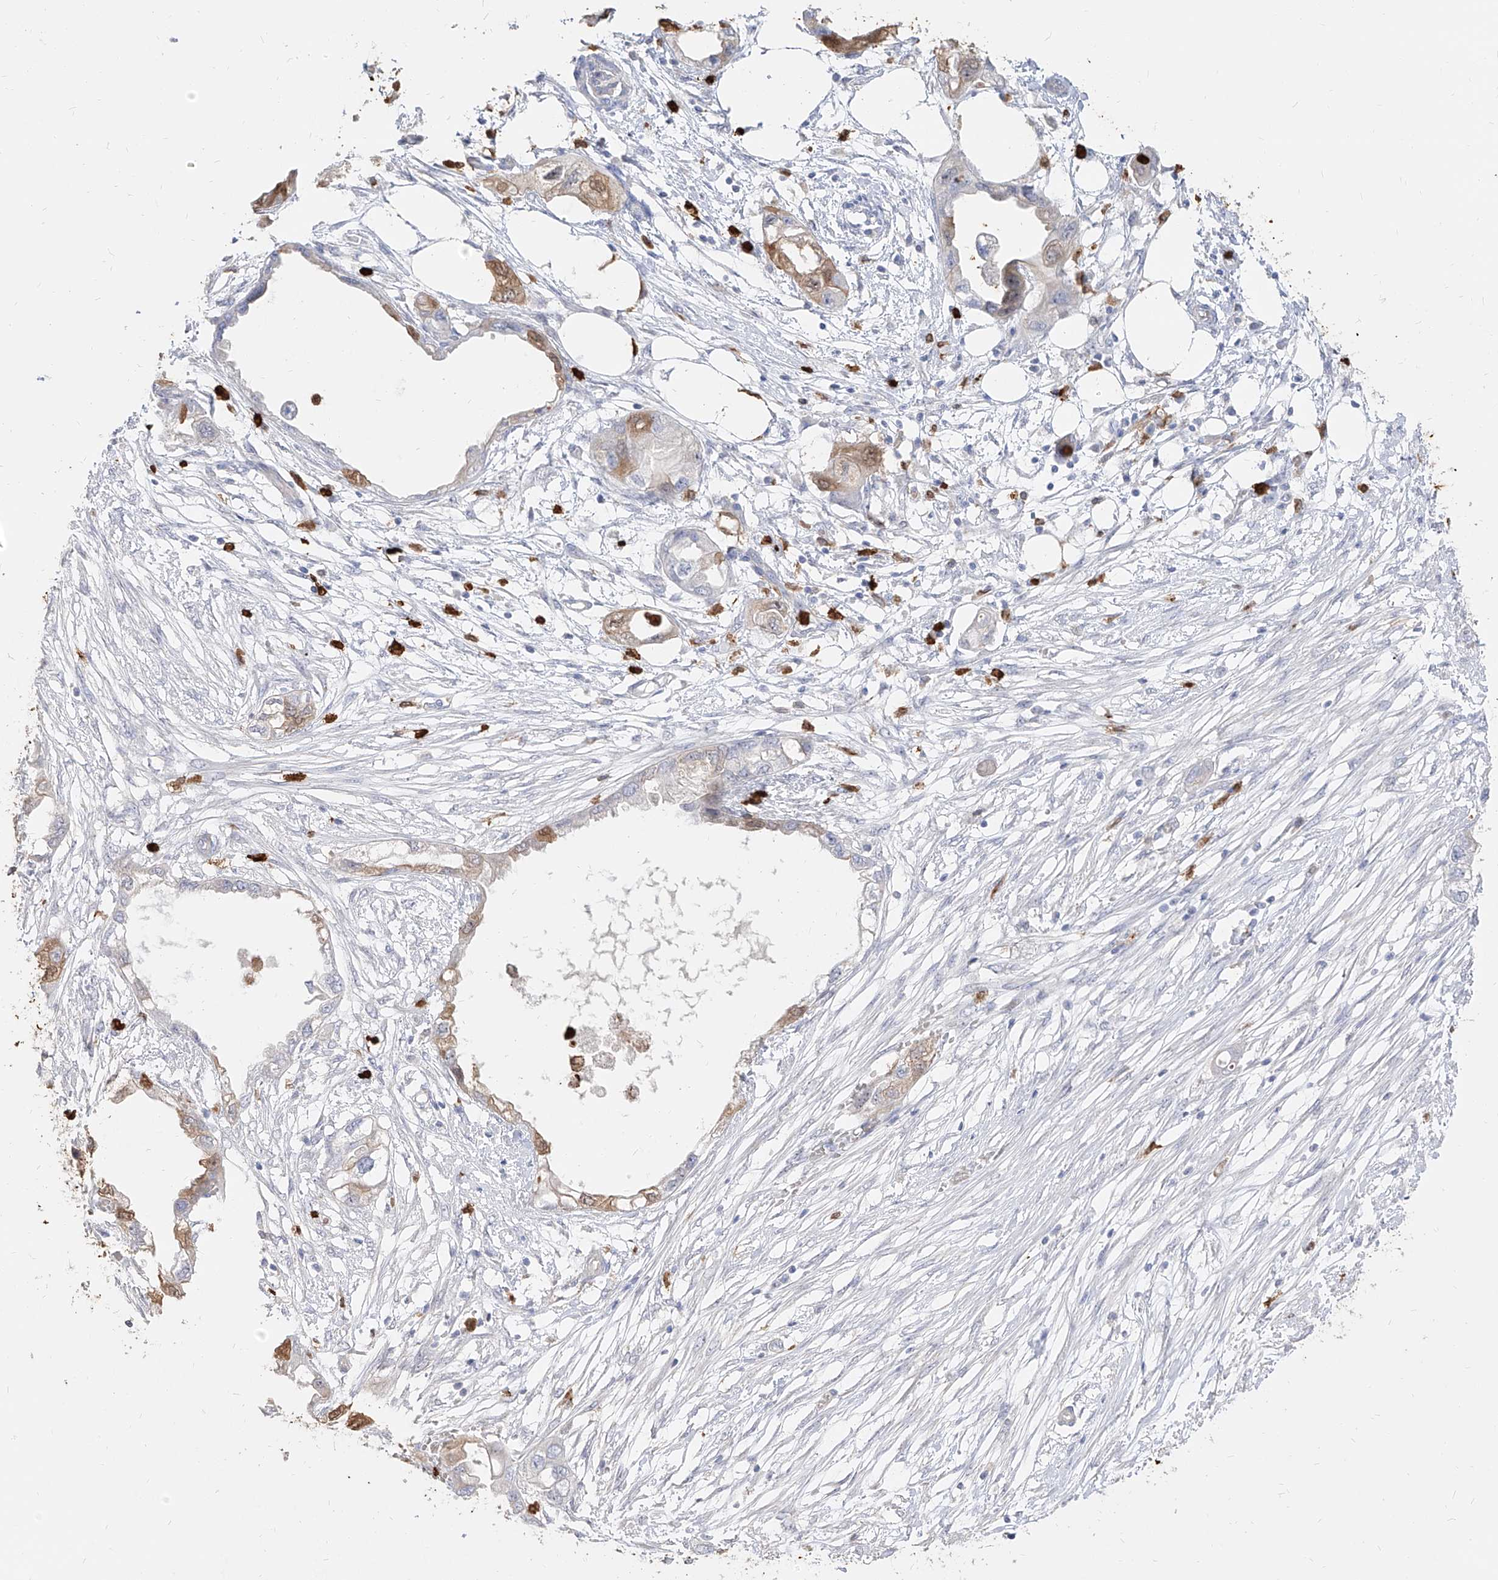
{"staining": {"intensity": "moderate", "quantity": "<25%", "location": "cytoplasmic/membranous"}, "tissue": "endometrial cancer", "cell_type": "Tumor cells", "image_type": "cancer", "snomed": [{"axis": "morphology", "description": "Adenocarcinoma, NOS"}, {"axis": "morphology", "description": "Adenocarcinoma, metastatic, NOS"}, {"axis": "topography", "description": "Adipose tissue"}, {"axis": "topography", "description": "Endometrium"}], "caption": "The histopathology image exhibits a brown stain indicating the presence of a protein in the cytoplasmic/membranous of tumor cells in endometrial cancer (metastatic adenocarcinoma).", "gene": "ZNF227", "patient": {"sex": "female", "age": 67}}